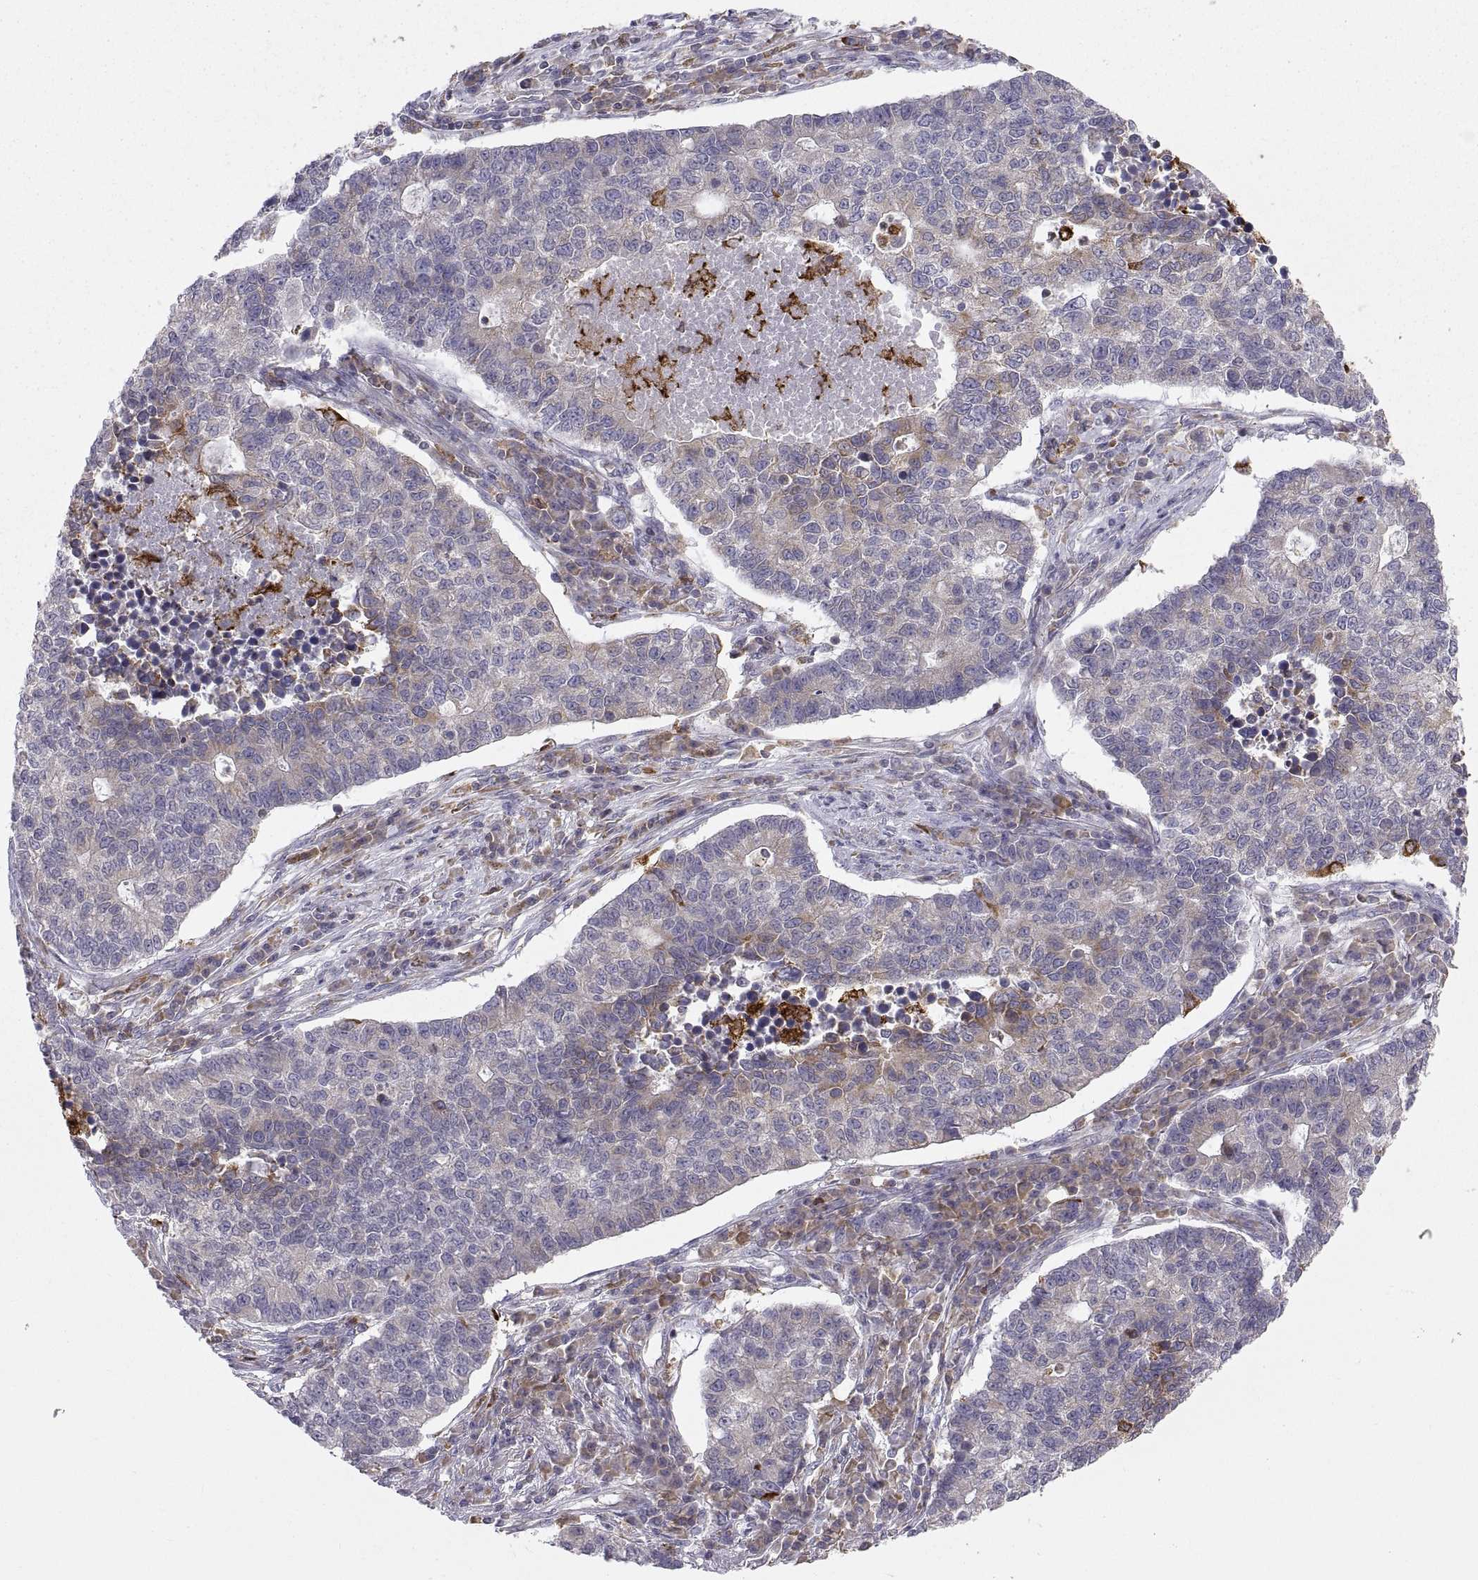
{"staining": {"intensity": "strong", "quantity": "25%-75%", "location": "cytoplasmic/membranous"}, "tissue": "lung cancer", "cell_type": "Tumor cells", "image_type": "cancer", "snomed": [{"axis": "morphology", "description": "Adenocarcinoma, NOS"}, {"axis": "topography", "description": "Lung"}], "caption": "Immunohistochemical staining of lung cancer exhibits high levels of strong cytoplasmic/membranous protein expression in approximately 25%-75% of tumor cells. (brown staining indicates protein expression, while blue staining denotes nuclei).", "gene": "ERO1A", "patient": {"sex": "male", "age": 57}}